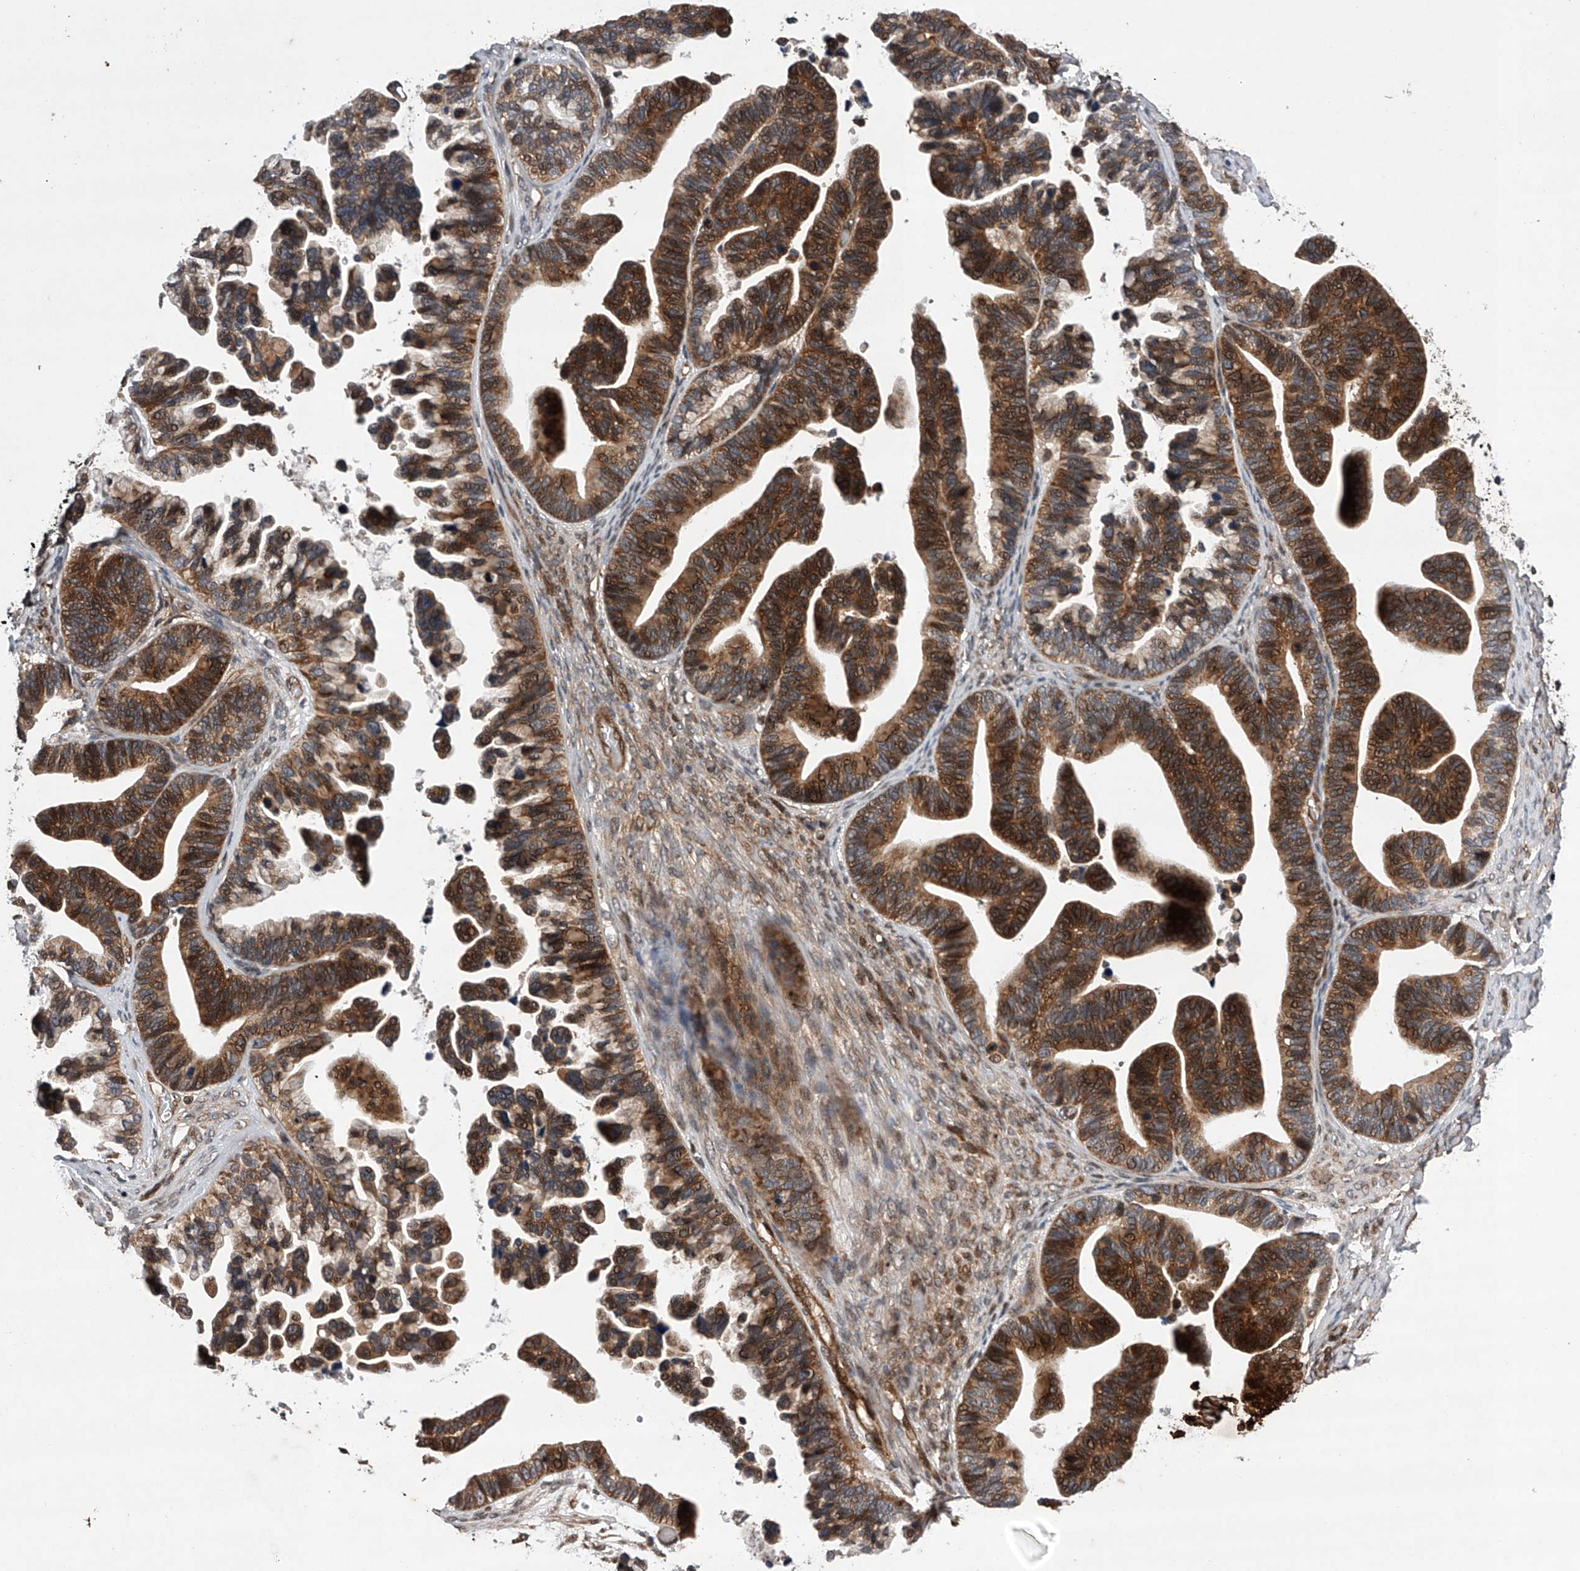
{"staining": {"intensity": "moderate", "quantity": ">75%", "location": "cytoplasmic/membranous,nuclear"}, "tissue": "ovarian cancer", "cell_type": "Tumor cells", "image_type": "cancer", "snomed": [{"axis": "morphology", "description": "Cystadenocarcinoma, serous, NOS"}, {"axis": "topography", "description": "Ovary"}], "caption": "Approximately >75% of tumor cells in human serous cystadenocarcinoma (ovarian) show moderate cytoplasmic/membranous and nuclear protein expression as visualized by brown immunohistochemical staining.", "gene": "MAP3K11", "patient": {"sex": "female", "age": 56}}